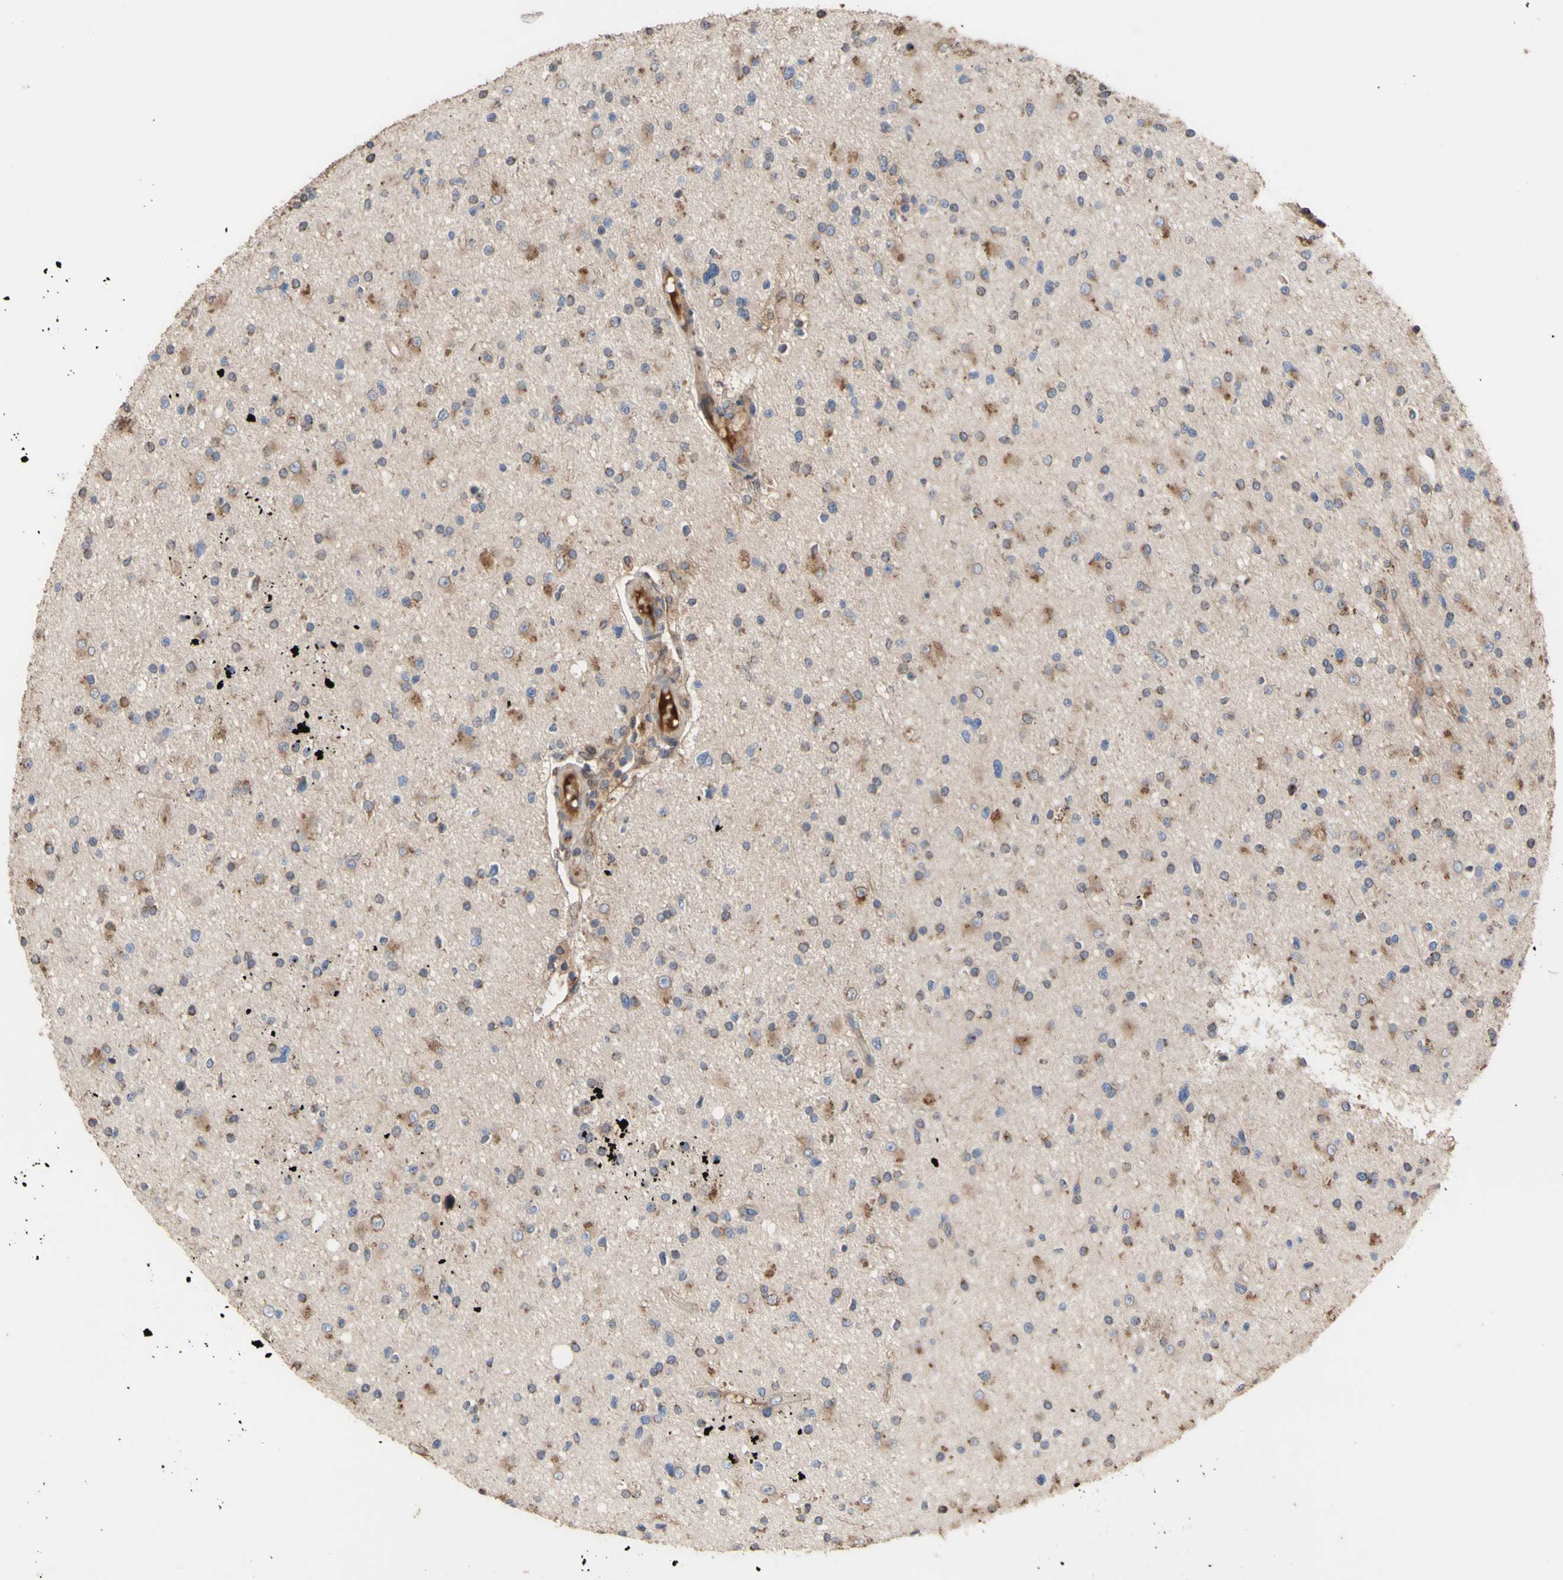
{"staining": {"intensity": "moderate", "quantity": "25%-75%", "location": "cytoplasmic/membranous"}, "tissue": "glioma", "cell_type": "Tumor cells", "image_type": "cancer", "snomed": [{"axis": "morphology", "description": "Glioma, malignant, High grade"}, {"axis": "topography", "description": "Brain"}], "caption": "Human glioma stained for a protein (brown) shows moderate cytoplasmic/membranous positive staining in about 25%-75% of tumor cells.", "gene": "NECTIN3", "patient": {"sex": "male", "age": 33}}